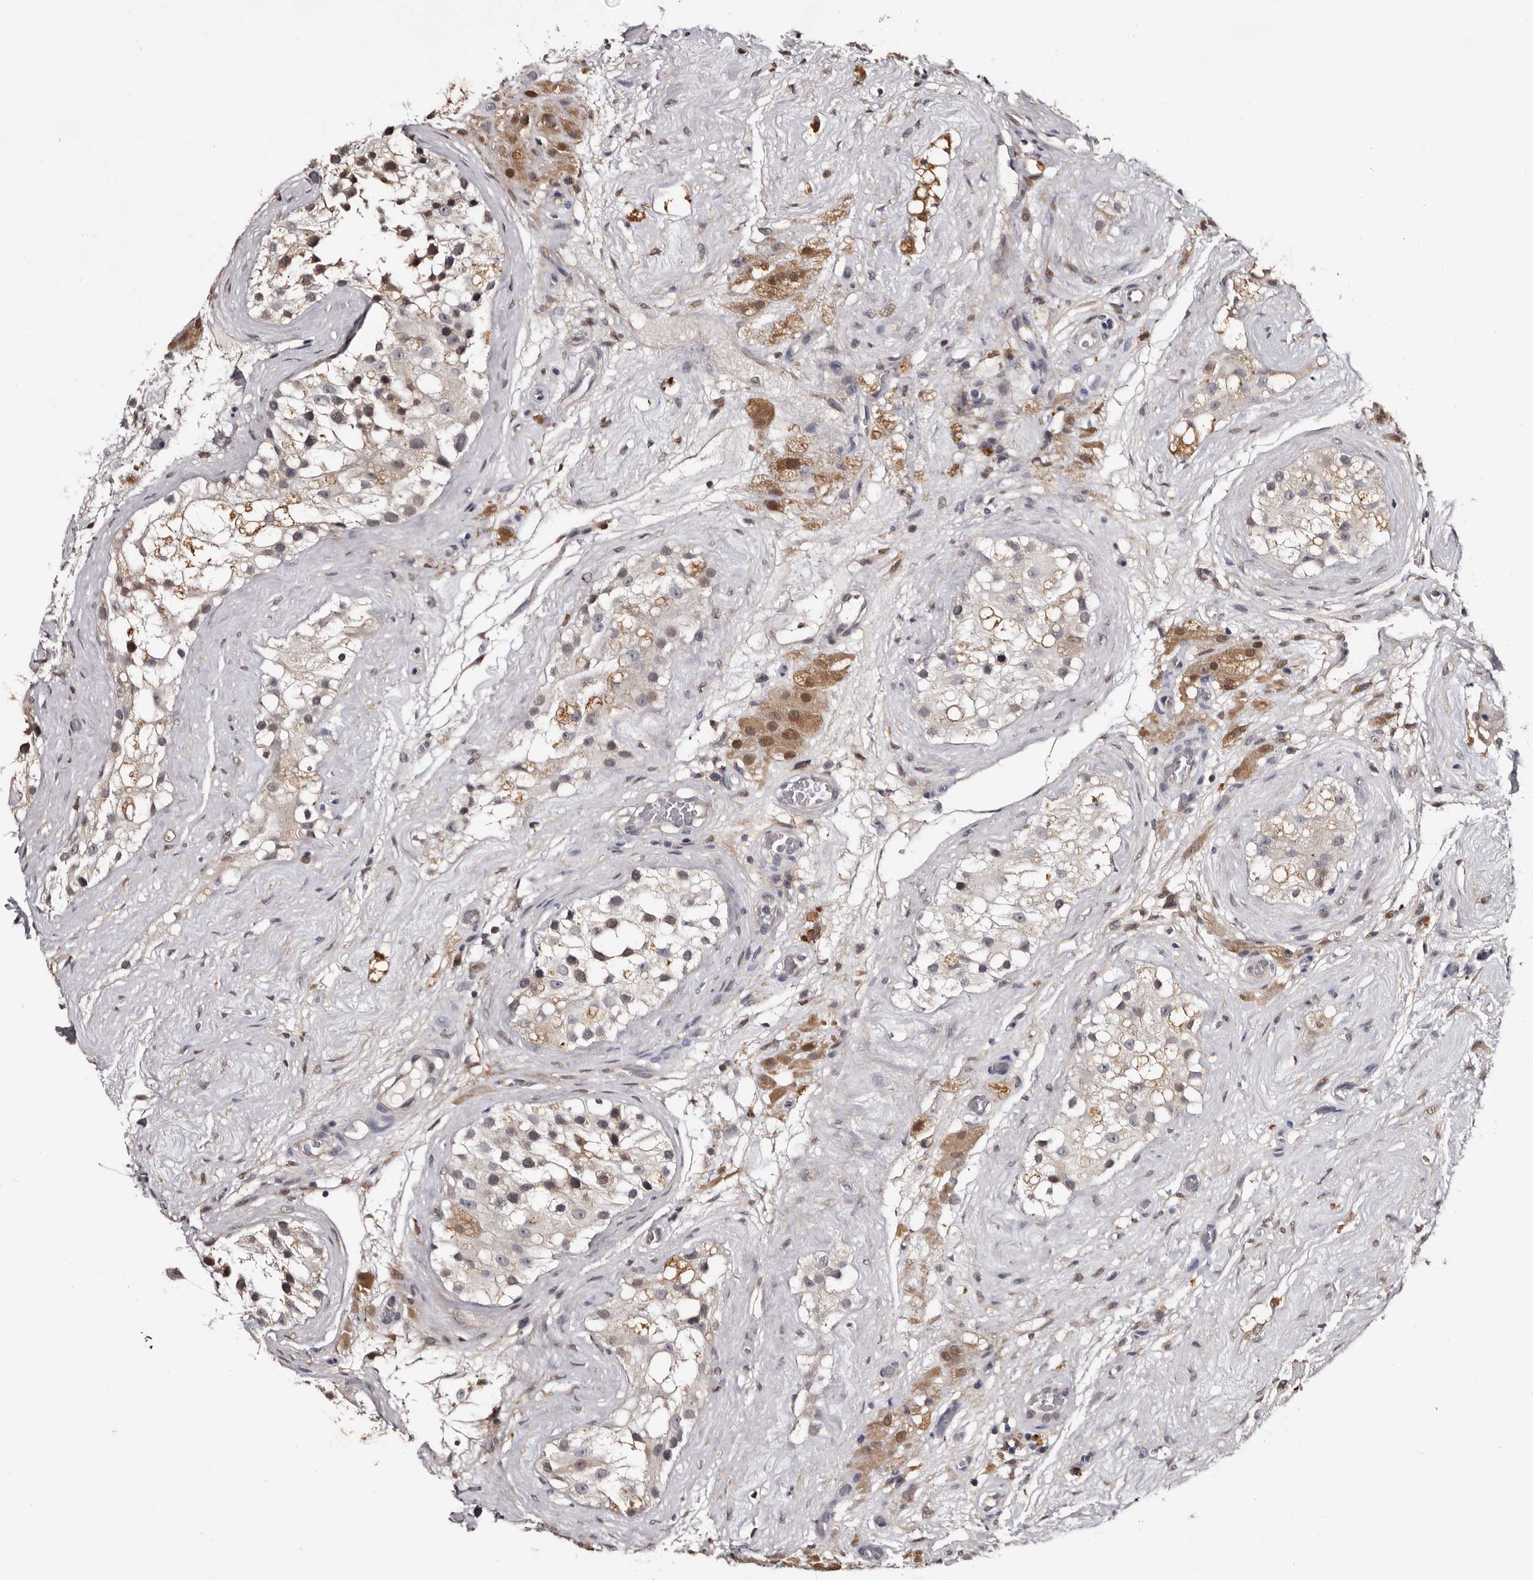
{"staining": {"intensity": "weak", "quantity": "25%-75%", "location": "cytoplasmic/membranous,nuclear"}, "tissue": "testis", "cell_type": "Cells in seminiferous ducts", "image_type": "normal", "snomed": [{"axis": "morphology", "description": "Normal tissue, NOS"}, {"axis": "morphology", "description": "Seminoma, NOS"}, {"axis": "topography", "description": "Testis"}], "caption": "Weak cytoplasmic/membranous,nuclear protein expression is appreciated in about 25%-75% of cells in seminiferous ducts in testis. (IHC, brightfield microscopy, high magnification).", "gene": "DNPH1", "patient": {"sex": "male", "age": 71}}